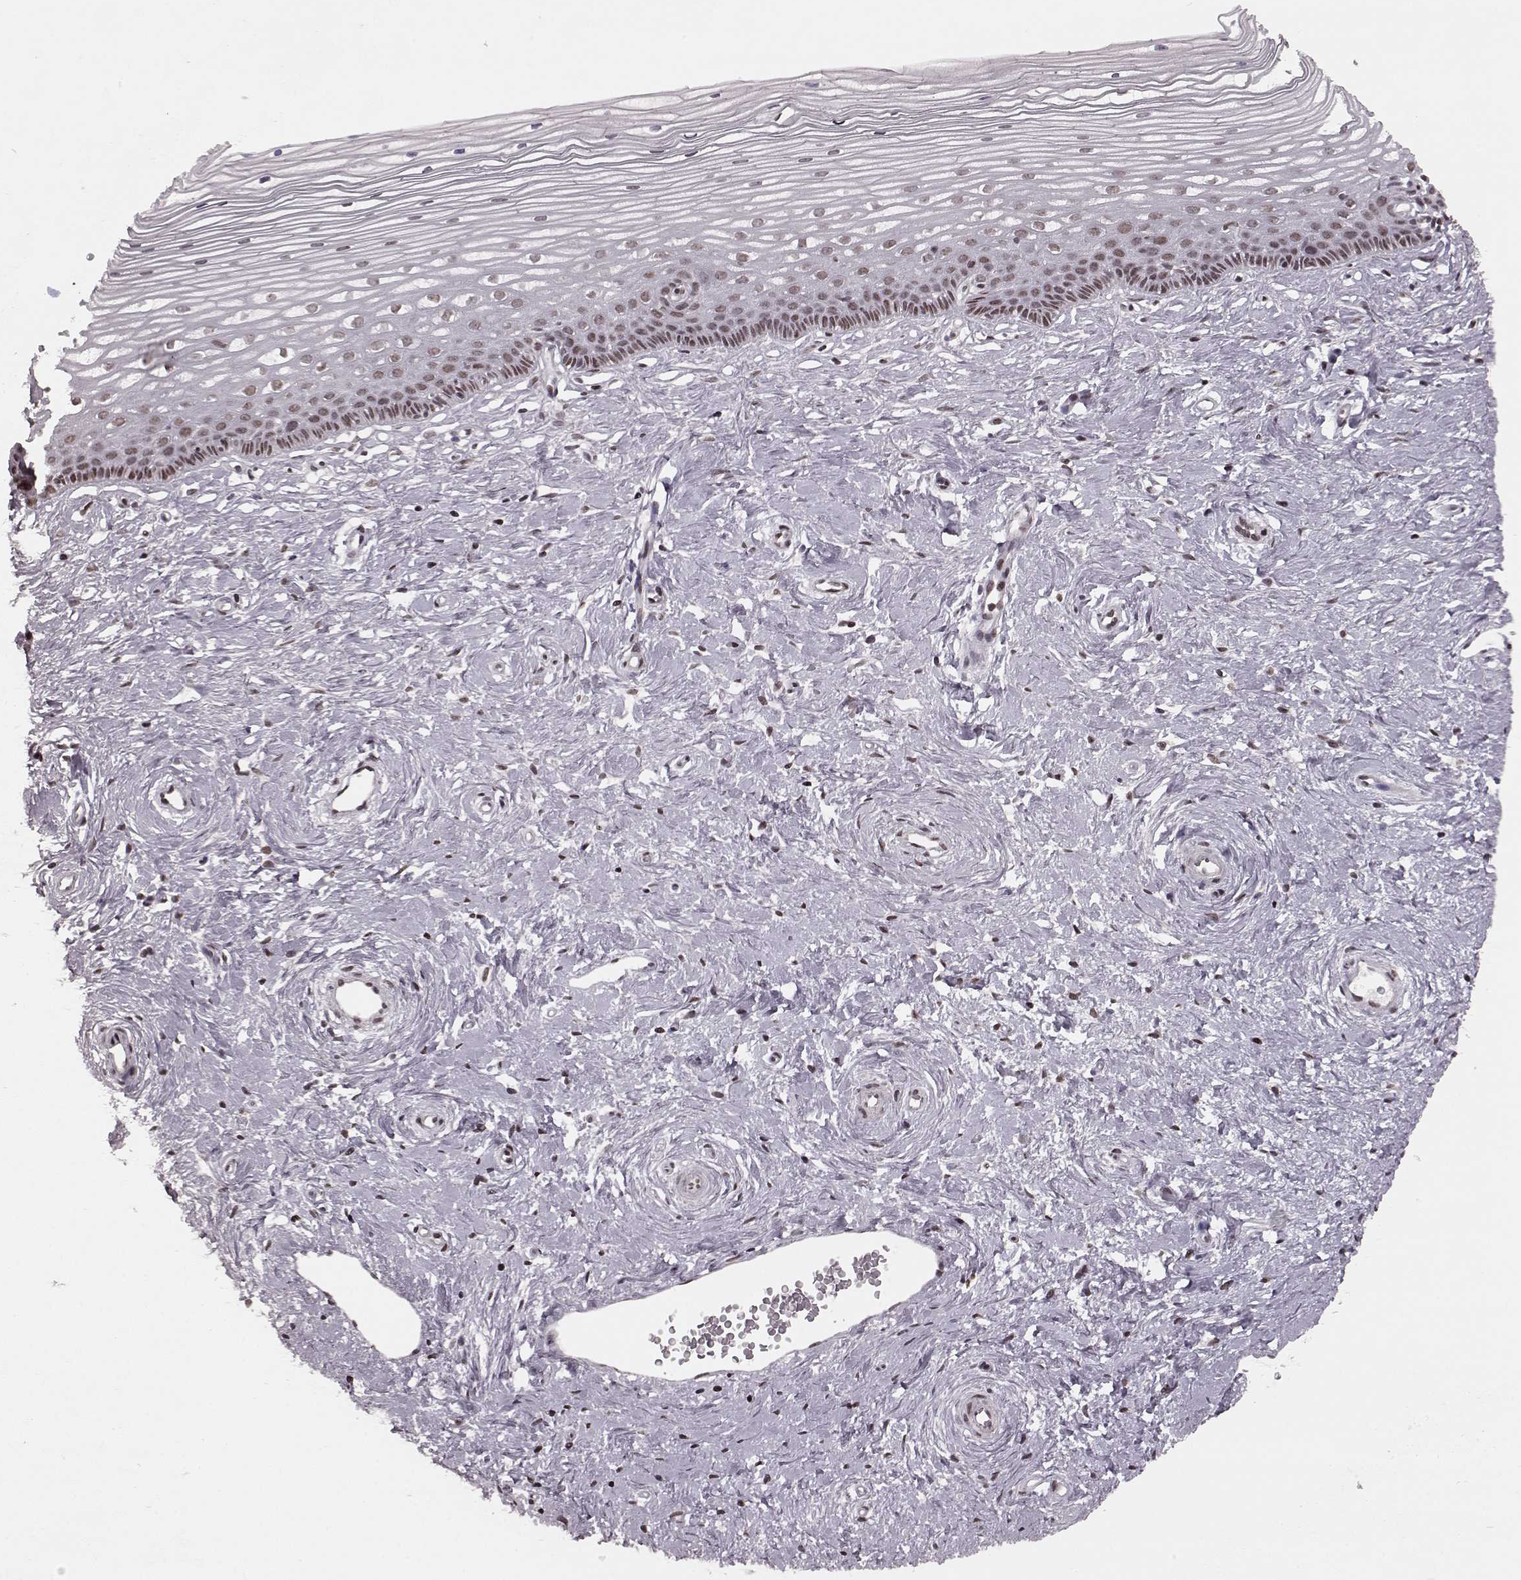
{"staining": {"intensity": "moderate", "quantity": ">75%", "location": "nuclear"}, "tissue": "cervix", "cell_type": "Glandular cells", "image_type": "normal", "snomed": [{"axis": "morphology", "description": "Normal tissue, NOS"}, {"axis": "topography", "description": "Cervix"}], "caption": "Unremarkable cervix displays moderate nuclear positivity in approximately >75% of glandular cells.", "gene": "NR2C1", "patient": {"sex": "female", "age": 40}}